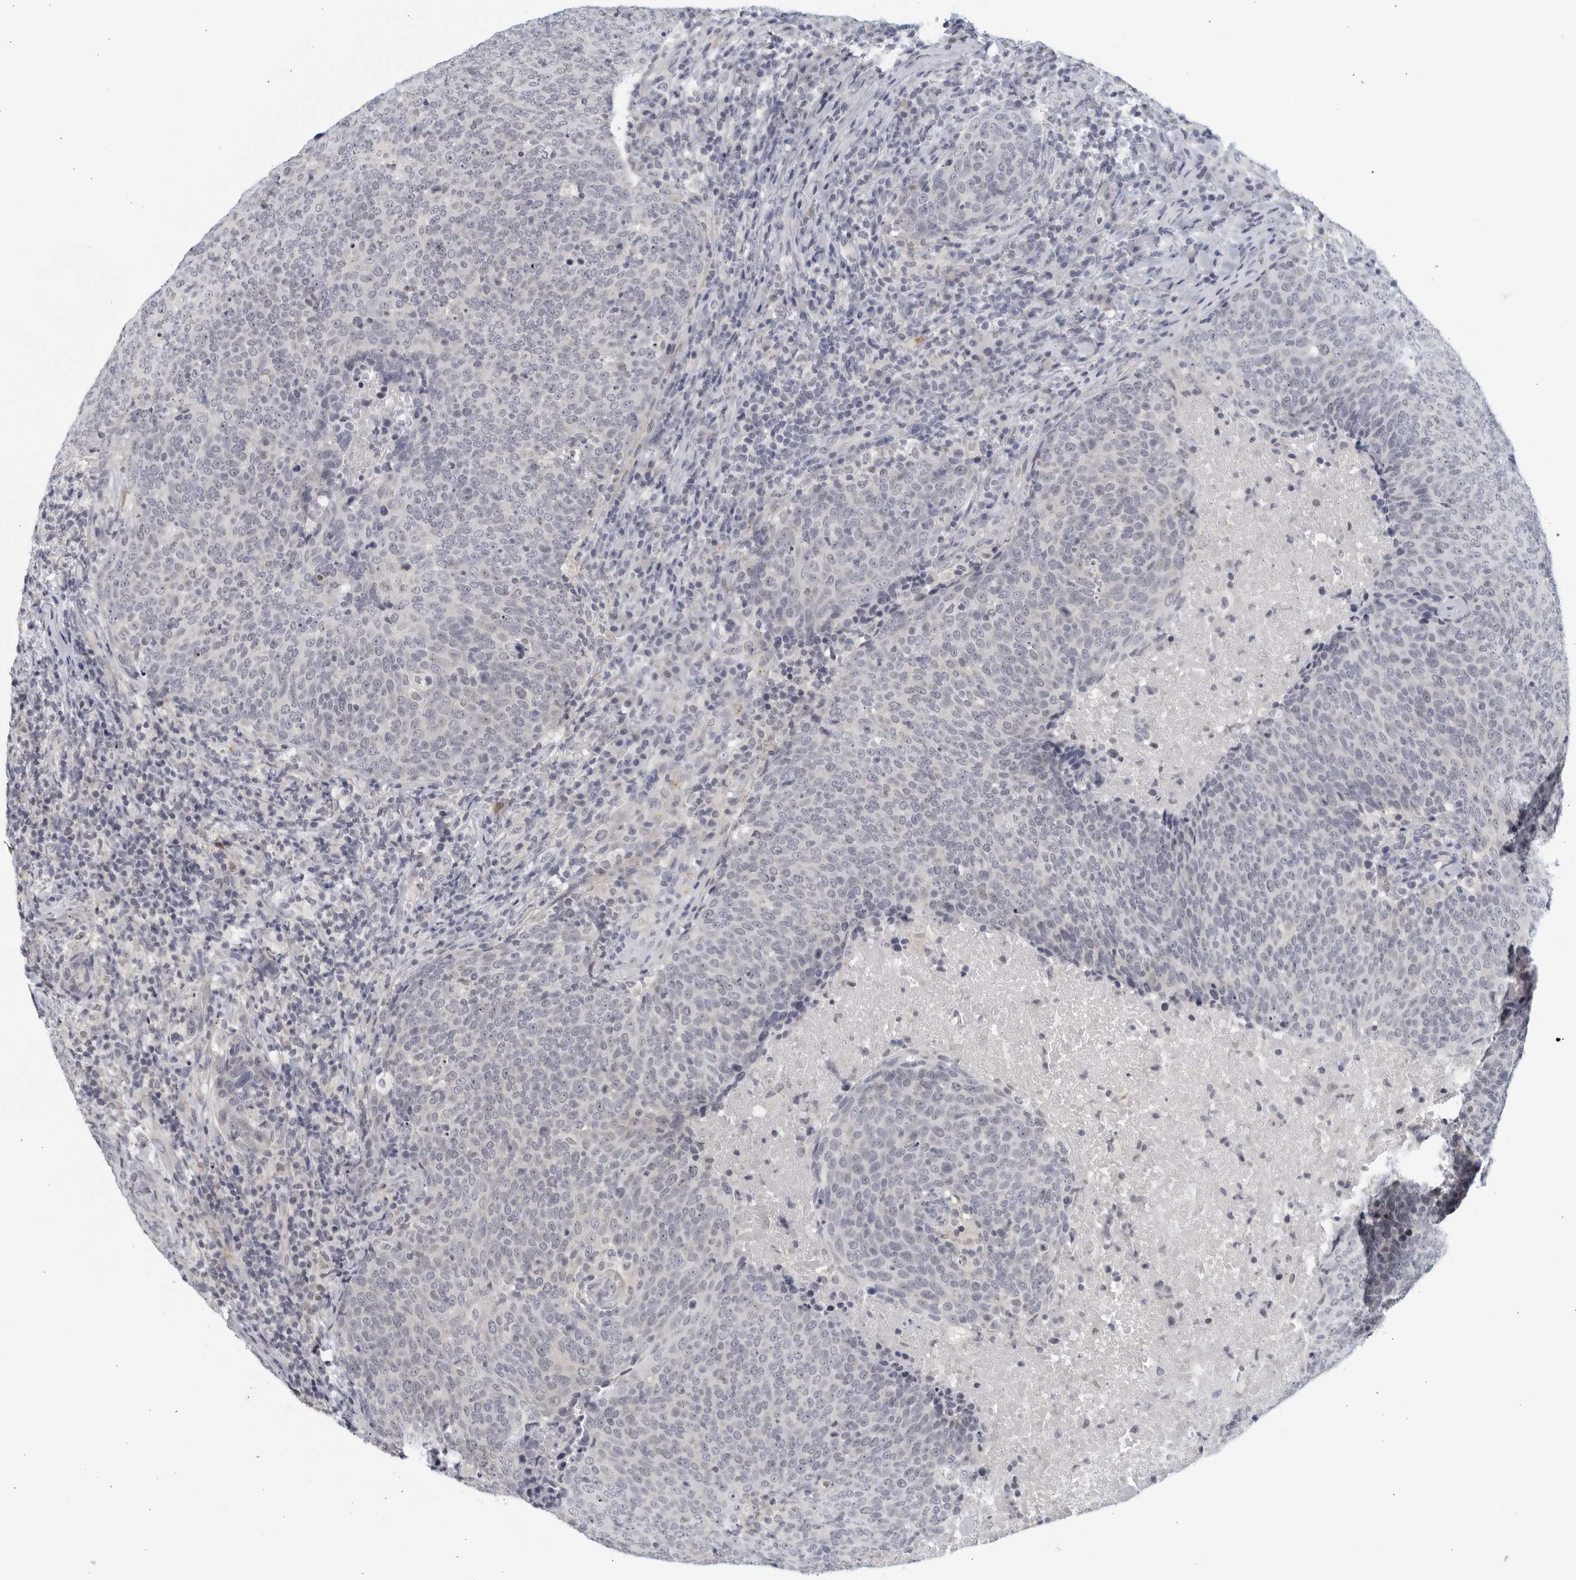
{"staining": {"intensity": "negative", "quantity": "none", "location": "none"}, "tissue": "head and neck cancer", "cell_type": "Tumor cells", "image_type": "cancer", "snomed": [{"axis": "morphology", "description": "Squamous cell carcinoma, NOS"}, {"axis": "morphology", "description": "Squamous cell carcinoma, metastatic, NOS"}, {"axis": "topography", "description": "Lymph node"}, {"axis": "topography", "description": "Head-Neck"}], "caption": "Immunohistochemistry image of head and neck squamous cell carcinoma stained for a protein (brown), which exhibits no positivity in tumor cells. (DAB (3,3'-diaminobenzidine) immunohistochemistry with hematoxylin counter stain).", "gene": "MATN1", "patient": {"sex": "male", "age": 62}}